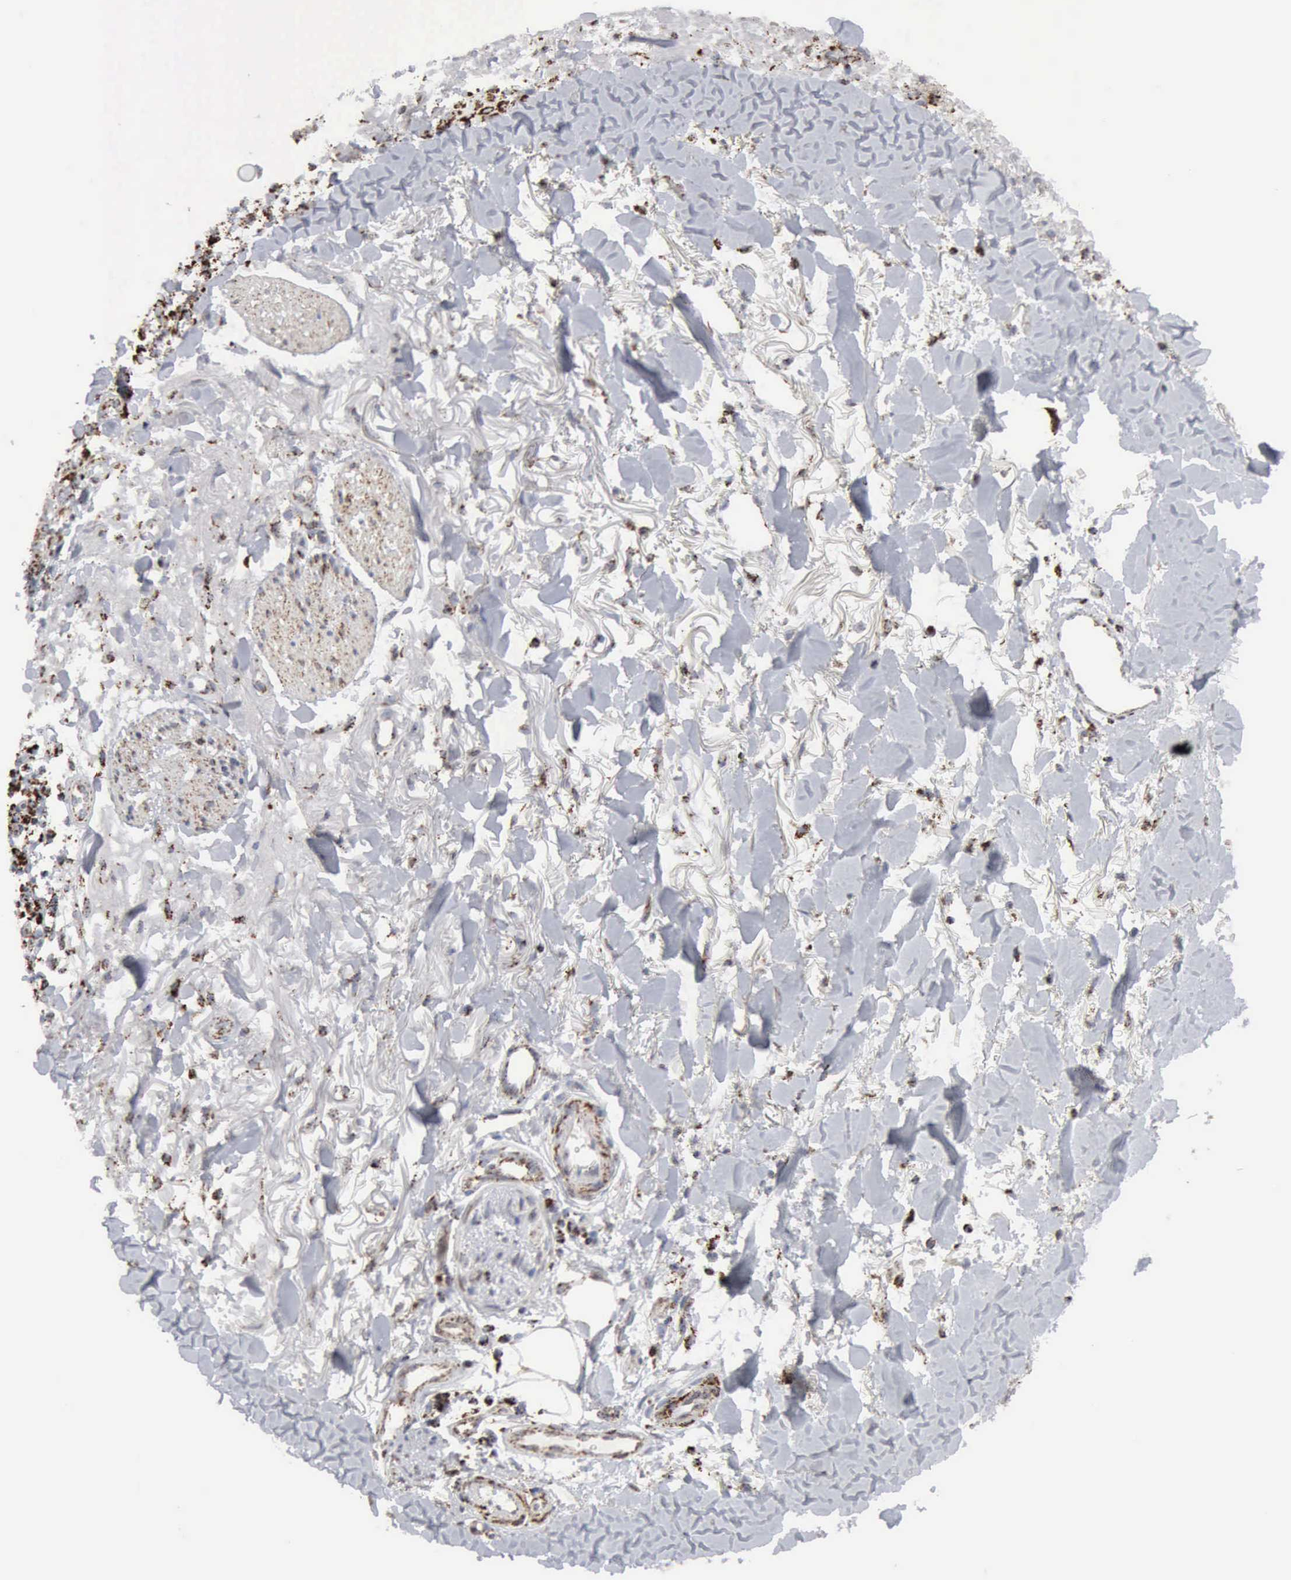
{"staining": {"intensity": "moderate", "quantity": "25%-75%", "location": "cytoplasmic/membranous"}, "tissue": "skin cancer", "cell_type": "Tumor cells", "image_type": "cancer", "snomed": [{"axis": "morphology", "description": "Basal cell carcinoma"}, {"axis": "topography", "description": "Skin"}], "caption": "Immunohistochemistry photomicrograph of neoplastic tissue: skin cancer (basal cell carcinoma) stained using IHC reveals medium levels of moderate protein expression localized specifically in the cytoplasmic/membranous of tumor cells, appearing as a cytoplasmic/membranous brown color.", "gene": "ACO2", "patient": {"sex": "female", "age": 81}}